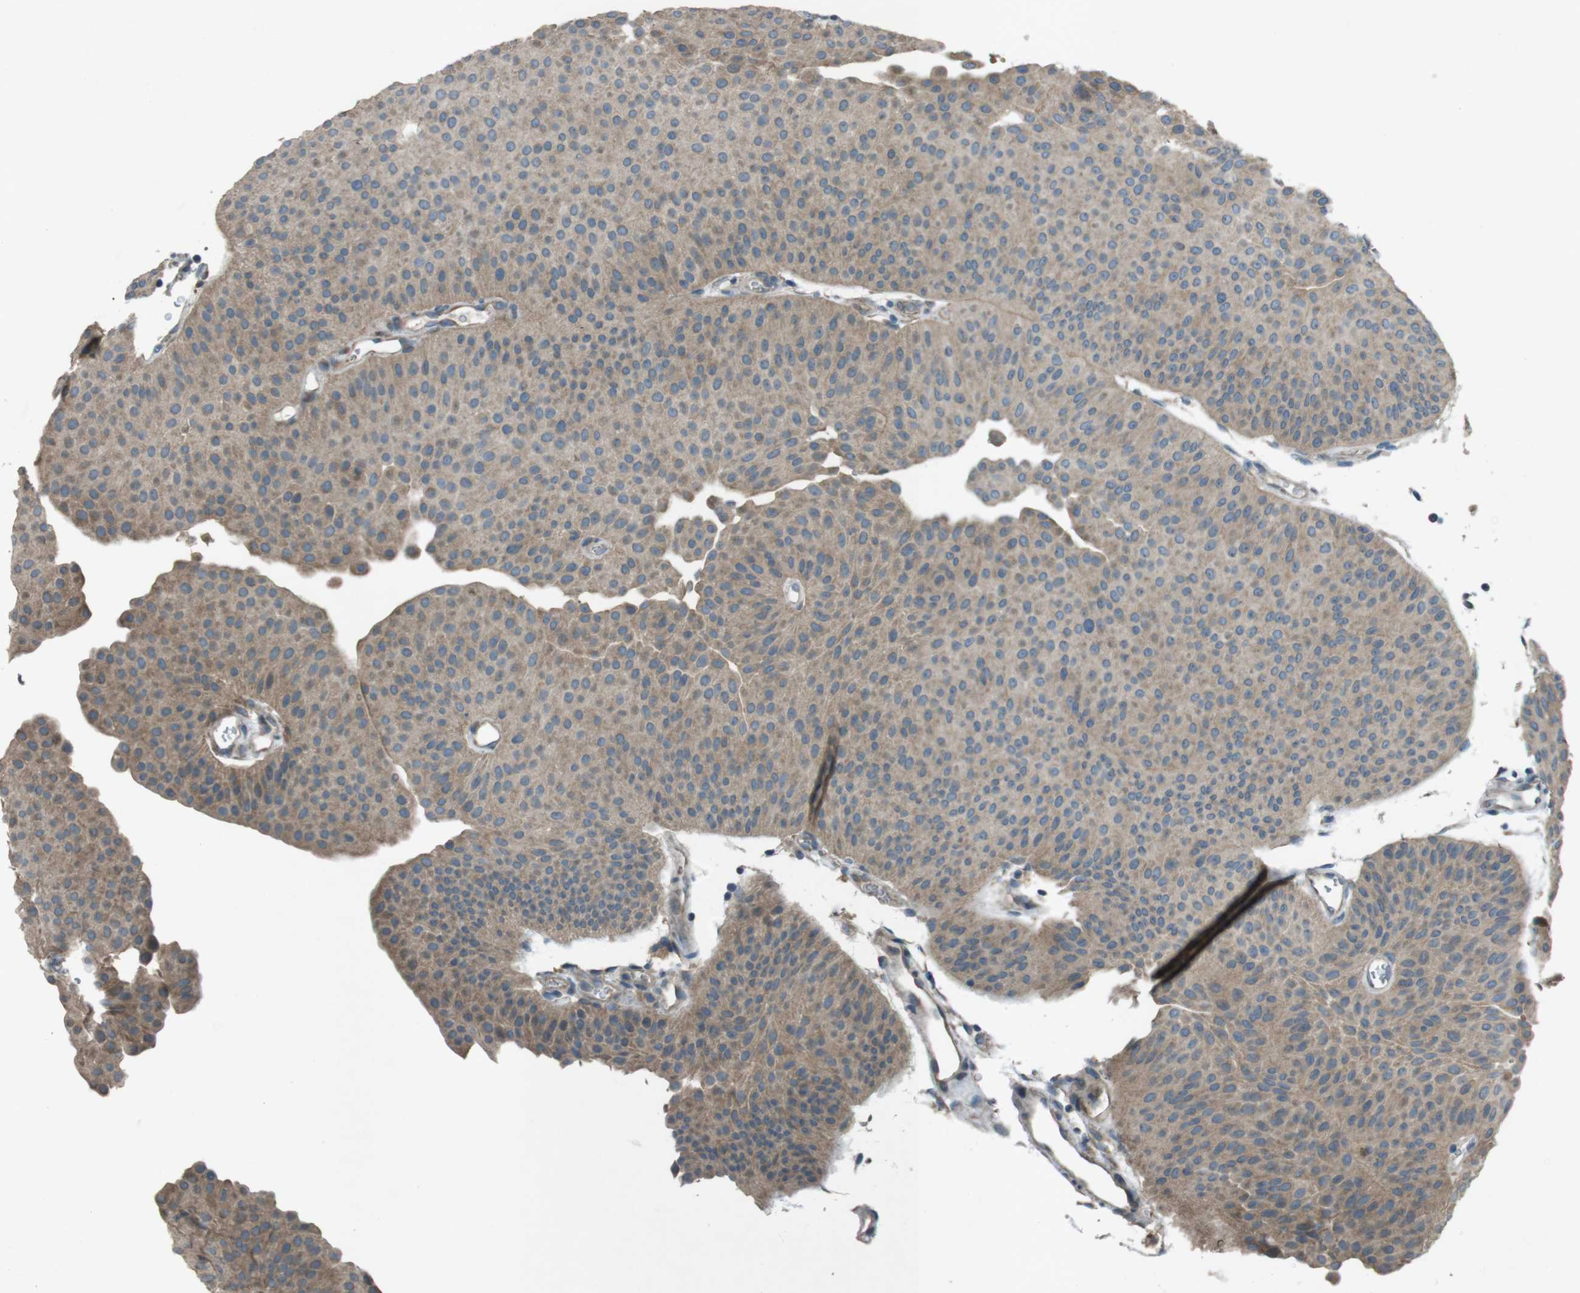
{"staining": {"intensity": "moderate", "quantity": ">75%", "location": "cytoplasmic/membranous"}, "tissue": "urothelial cancer", "cell_type": "Tumor cells", "image_type": "cancer", "snomed": [{"axis": "morphology", "description": "Urothelial carcinoma, Low grade"}, {"axis": "topography", "description": "Urinary bladder"}], "caption": "Immunohistochemistry (IHC) photomicrograph of low-grade urothelial carcinoma stained for a protein (brown), which exhibits medium levels of moderate cytoplasmic/membranous expression in approximately >75% of tumor cells.", "gene": "TMEM41B", "patient": {"sex": "female", "age": 60}}